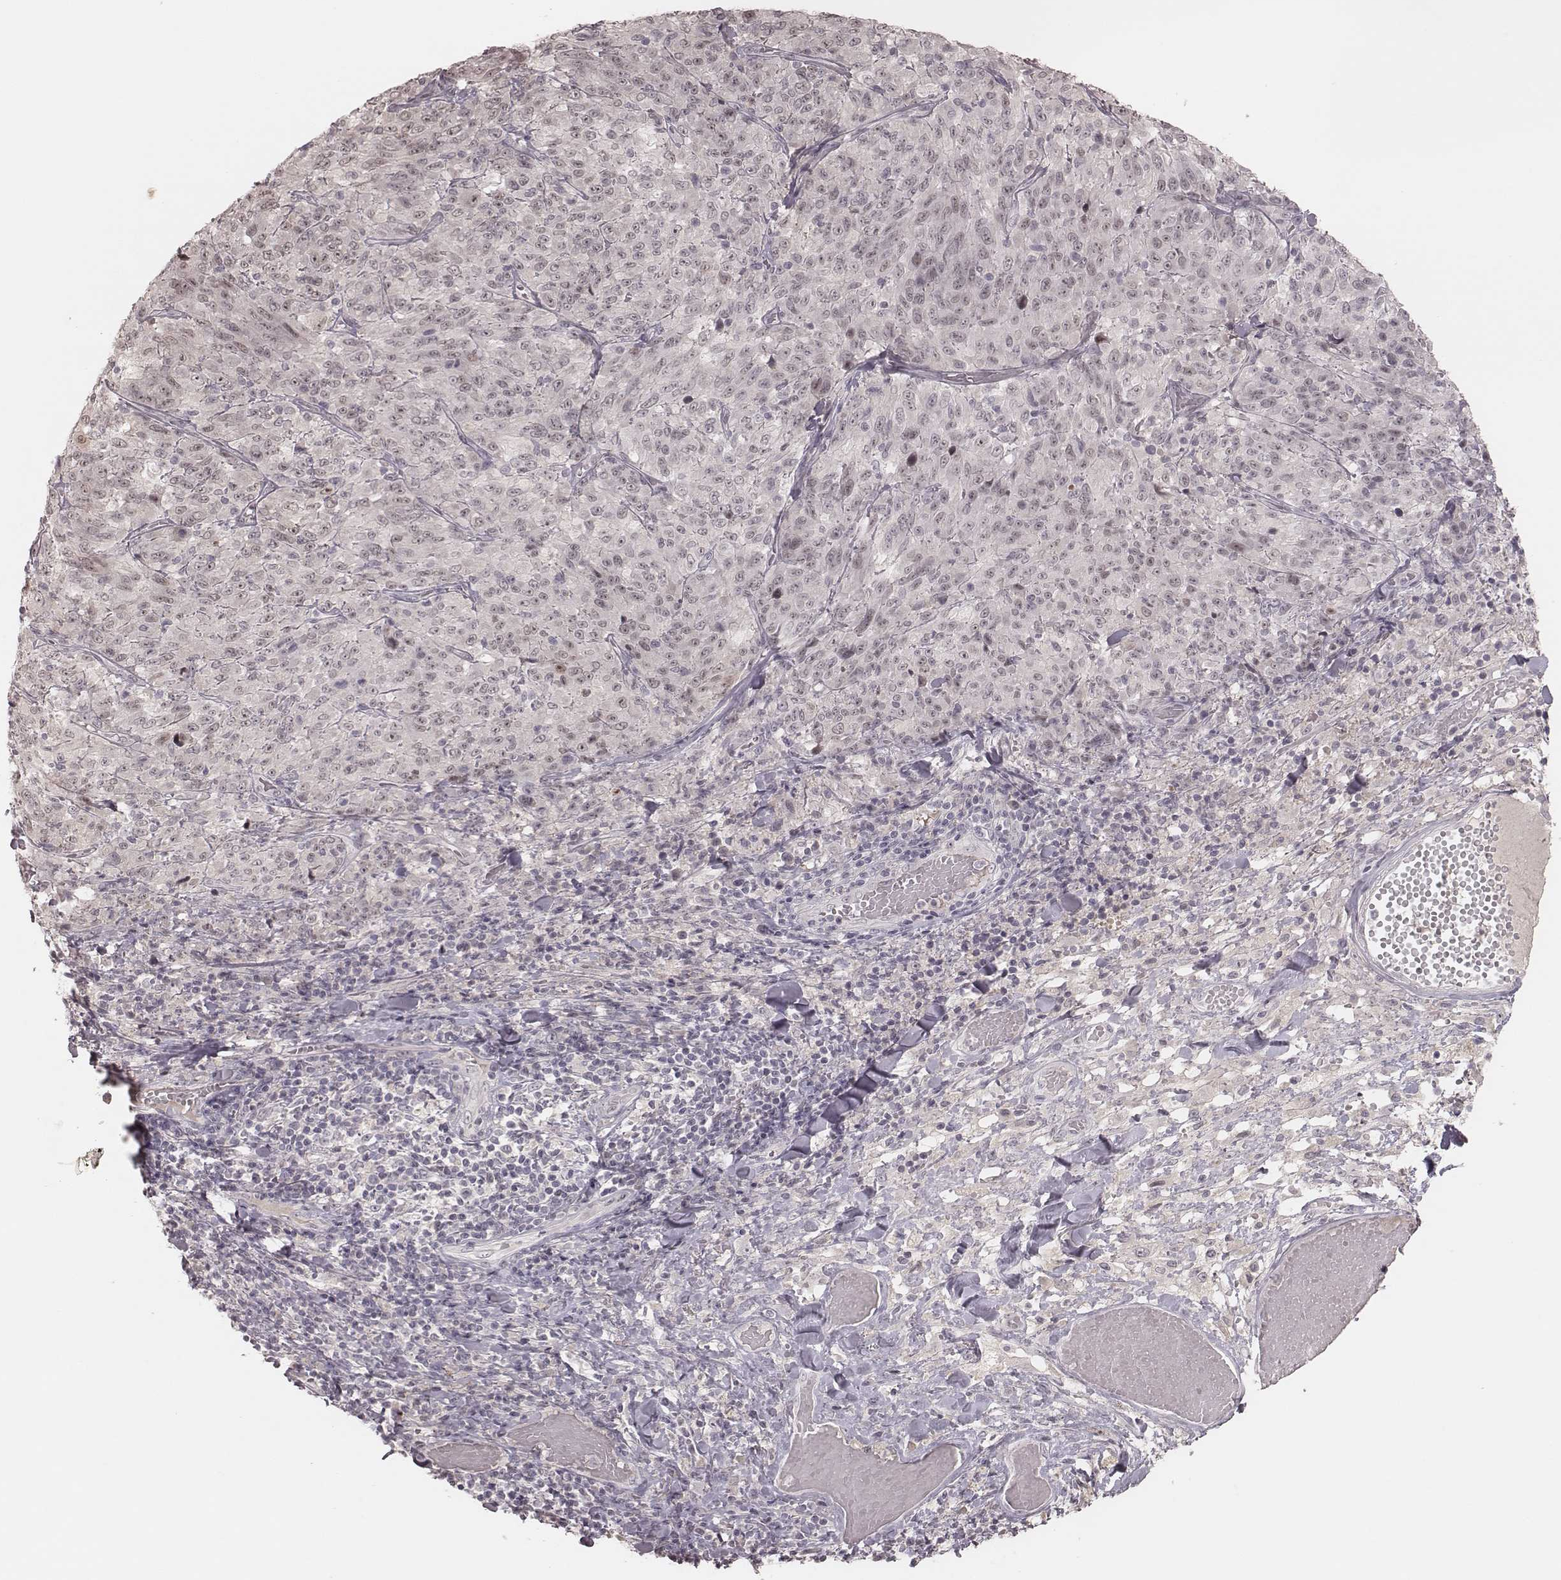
{"staining": {"intensity": "negative", "quantity": "none", "location": "none"}, "tissue": "melanoma", "cell_type": "Tumor cells", "image_type": "cancer", "snomed": [{"axis": "morphology", "description": "Malignant melanoma, NOS"}, {"axis": "topography", "description": "Skin"}], "caption": "There is no significant positivity in tumor cells of malignant melanoma. Nuclei are stained in blue.", "gene": "FAM13B", "patient": {"sex": "female", "age": 91}}